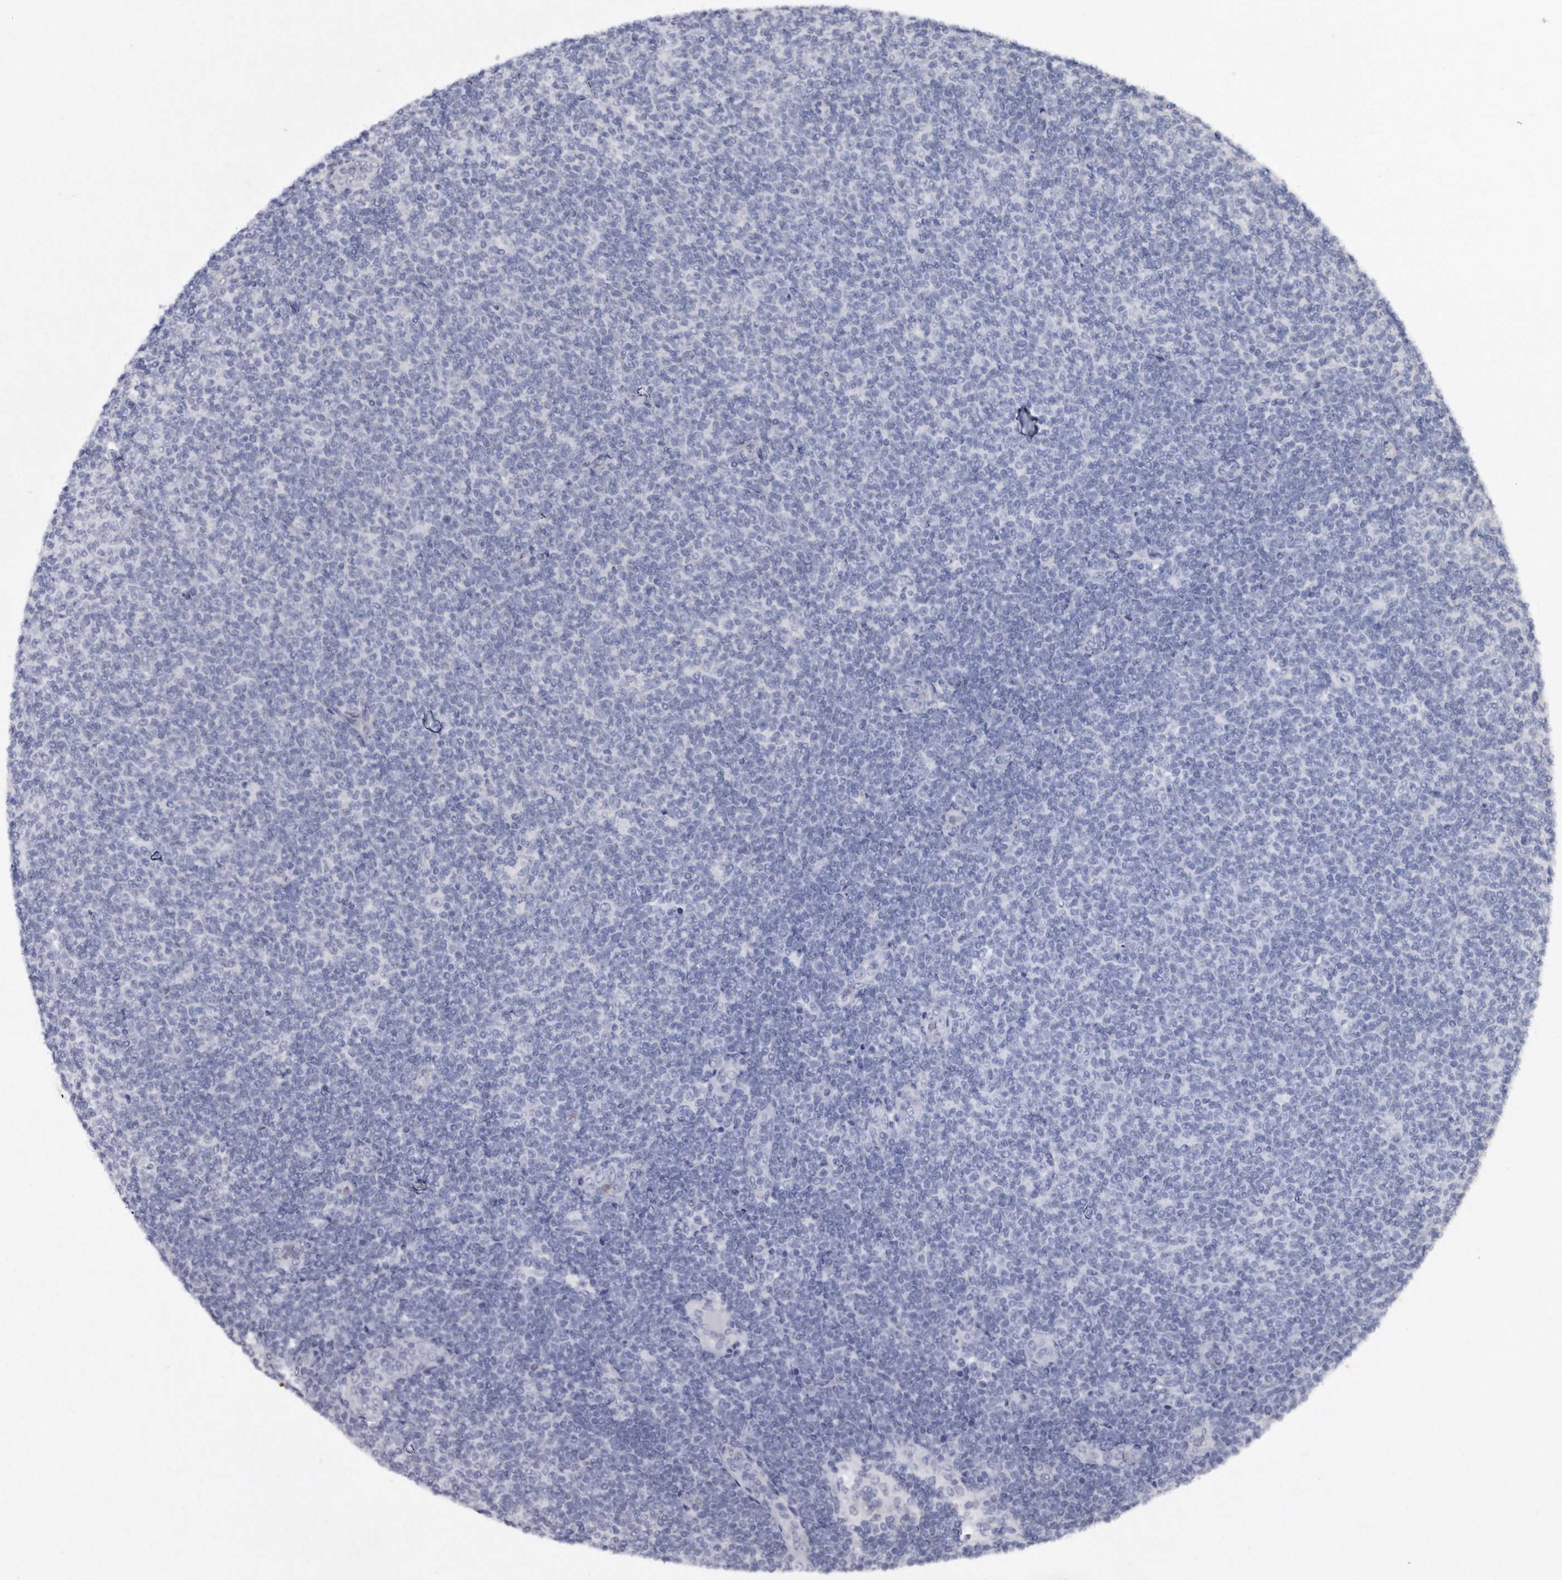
{"staining": {"intensity": "negative", "quantity": "none", "location": "none"}, "tissue": "lymphoma", "cell_type": "Tumor cells", "image_type": "cancer", "snomed": [{"axis": "morphology", "description": "Malignant lymphoma, non-Hodgkin's type, Low grade"}, {"axis": "topography", "description": "Lymph node"}], "caption": "There is no significant positivity in tumor cells of lymphoma. Nuclei are stained in blue.", "gene": "KLHDC3", "patient": {"sex": "male", "age": 66}}